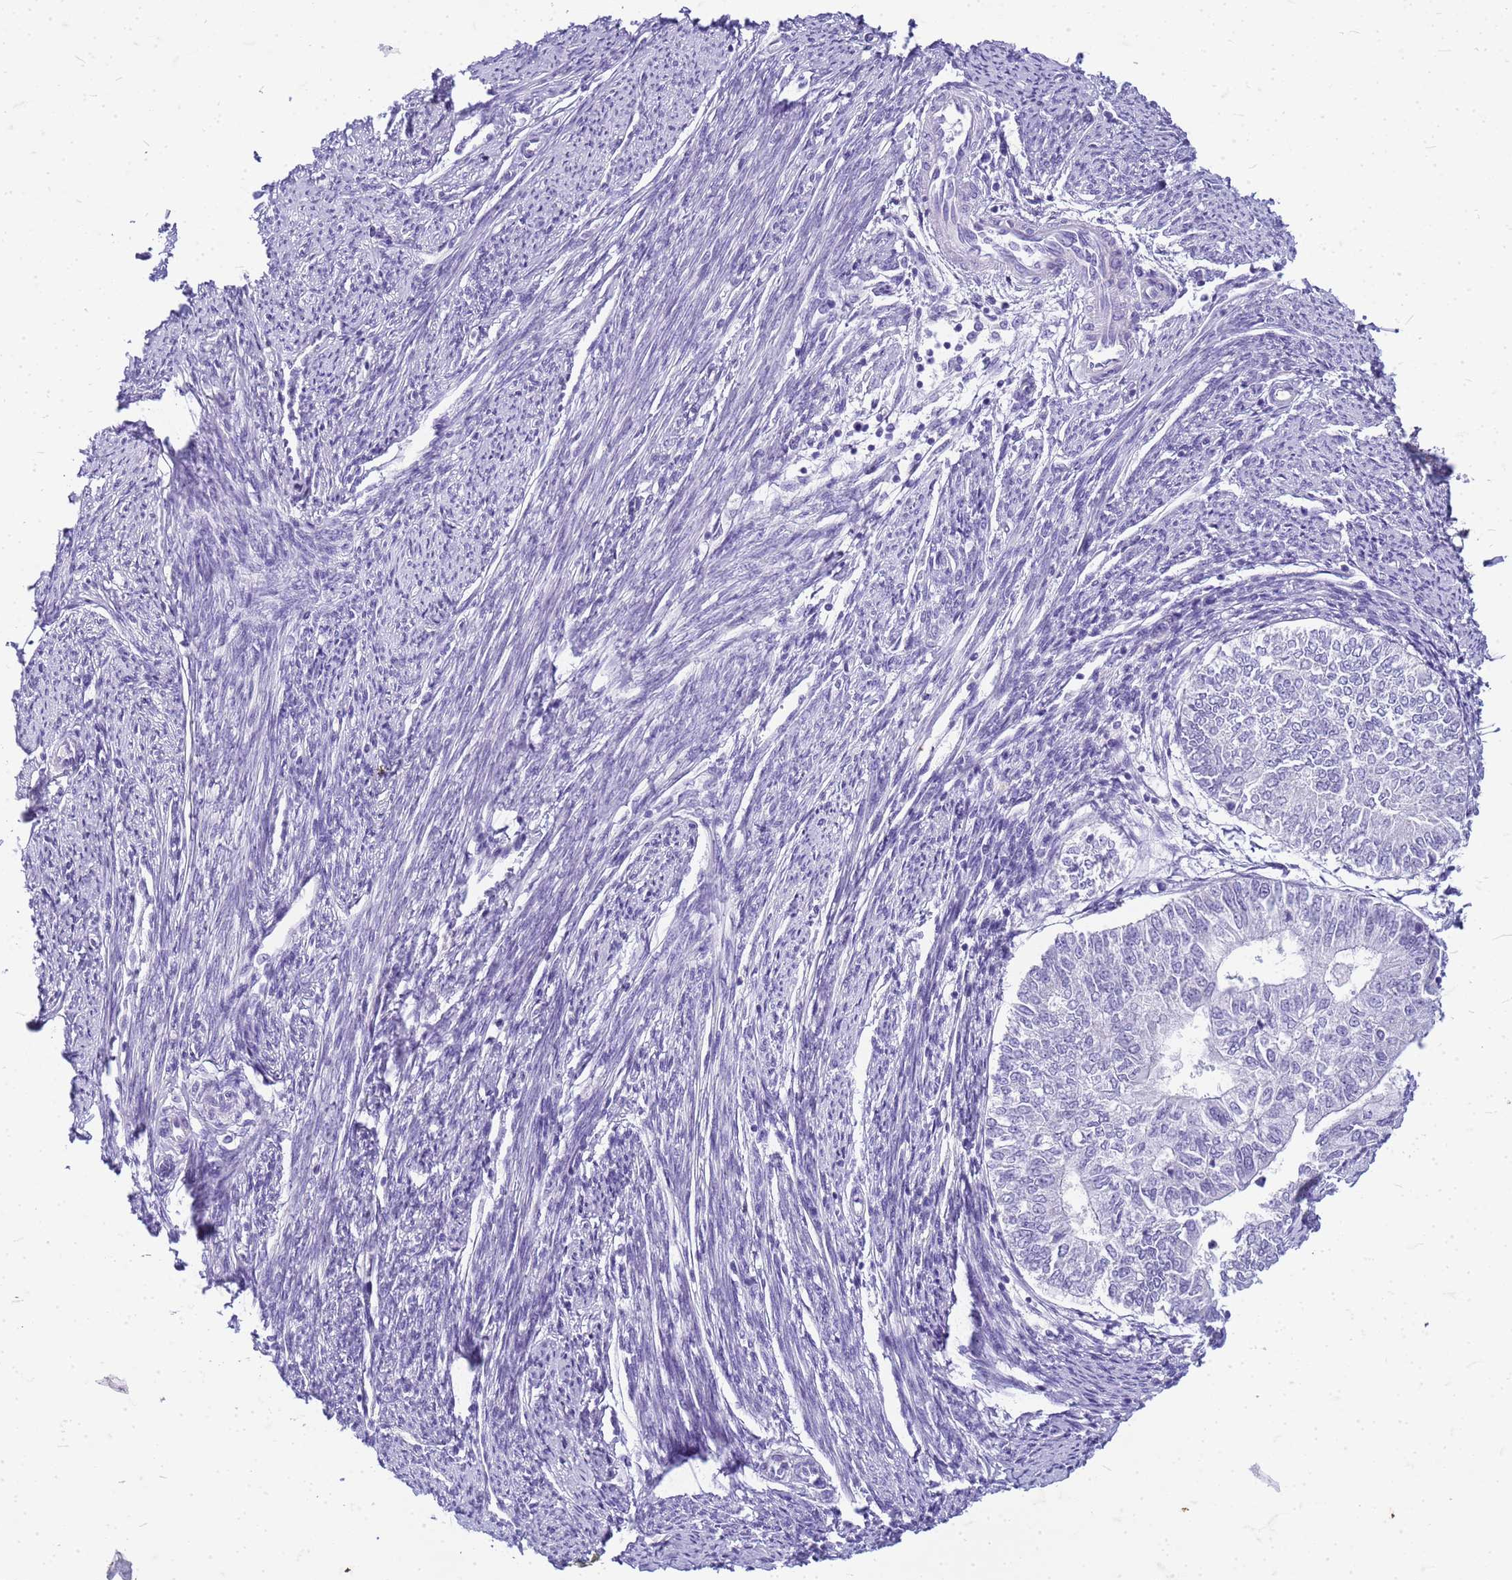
{"staining": {"intensity": "negative", "quantity": "none", "location": "none"}, "tissue": "smooth muscle", "cell_type": "Smooth muscle cells", "image_type": "normal", "snomed": [{"axis": "morphology", "description": "Normal tissue, NOS"}, {"axis": "topography", "description": "Smooth muscle"}, {"axis": "topography", "description": "Uterus"}], "caption": "Immunohistochemical staining of unremarkable smooth muscle demonstrates no significant positivity in smooth muscle cells. (Immunohistochemistry (ihc), brightfield microscopy, high magnification).", "gene": "CFAP100", "patient": {"sex": "female", "age": 59}}